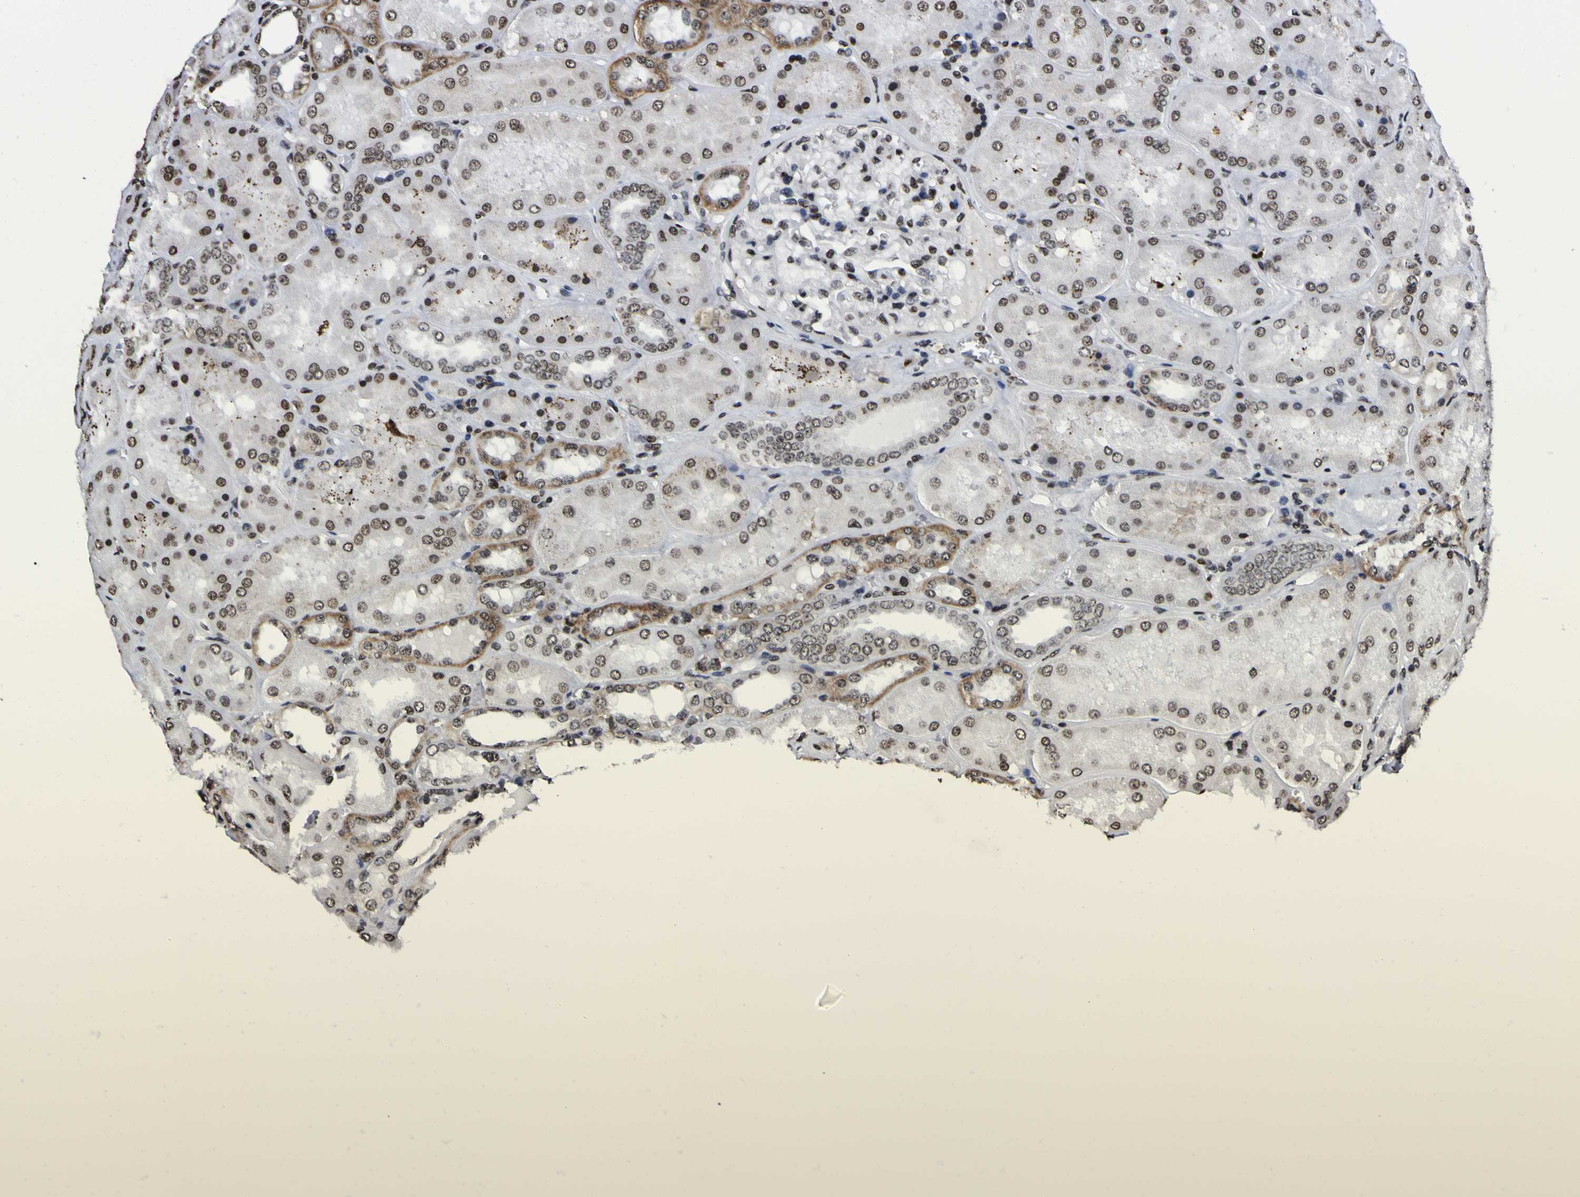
{"staining": {"intensity": "moderate", "quantity": "25%-75%", "location": "nuclear"}, "tissue": "kidney", "cell_type": "Cells in glomeruli", "image_type": "normal", "snomed": [{"axis": "morphology", "description": "Normal tissue, NOS"}, {"axis": "topography", "description": "Kidney"}], "caption": "This micrograph shows immunohistochemistry (IHC) staining of normal human kidney, with medium moderate nuclear positivity in about 25%-75% of cells in glomeruli.", "gene": "PIAS1", "patient": {"sex": "female", "age": 56}}